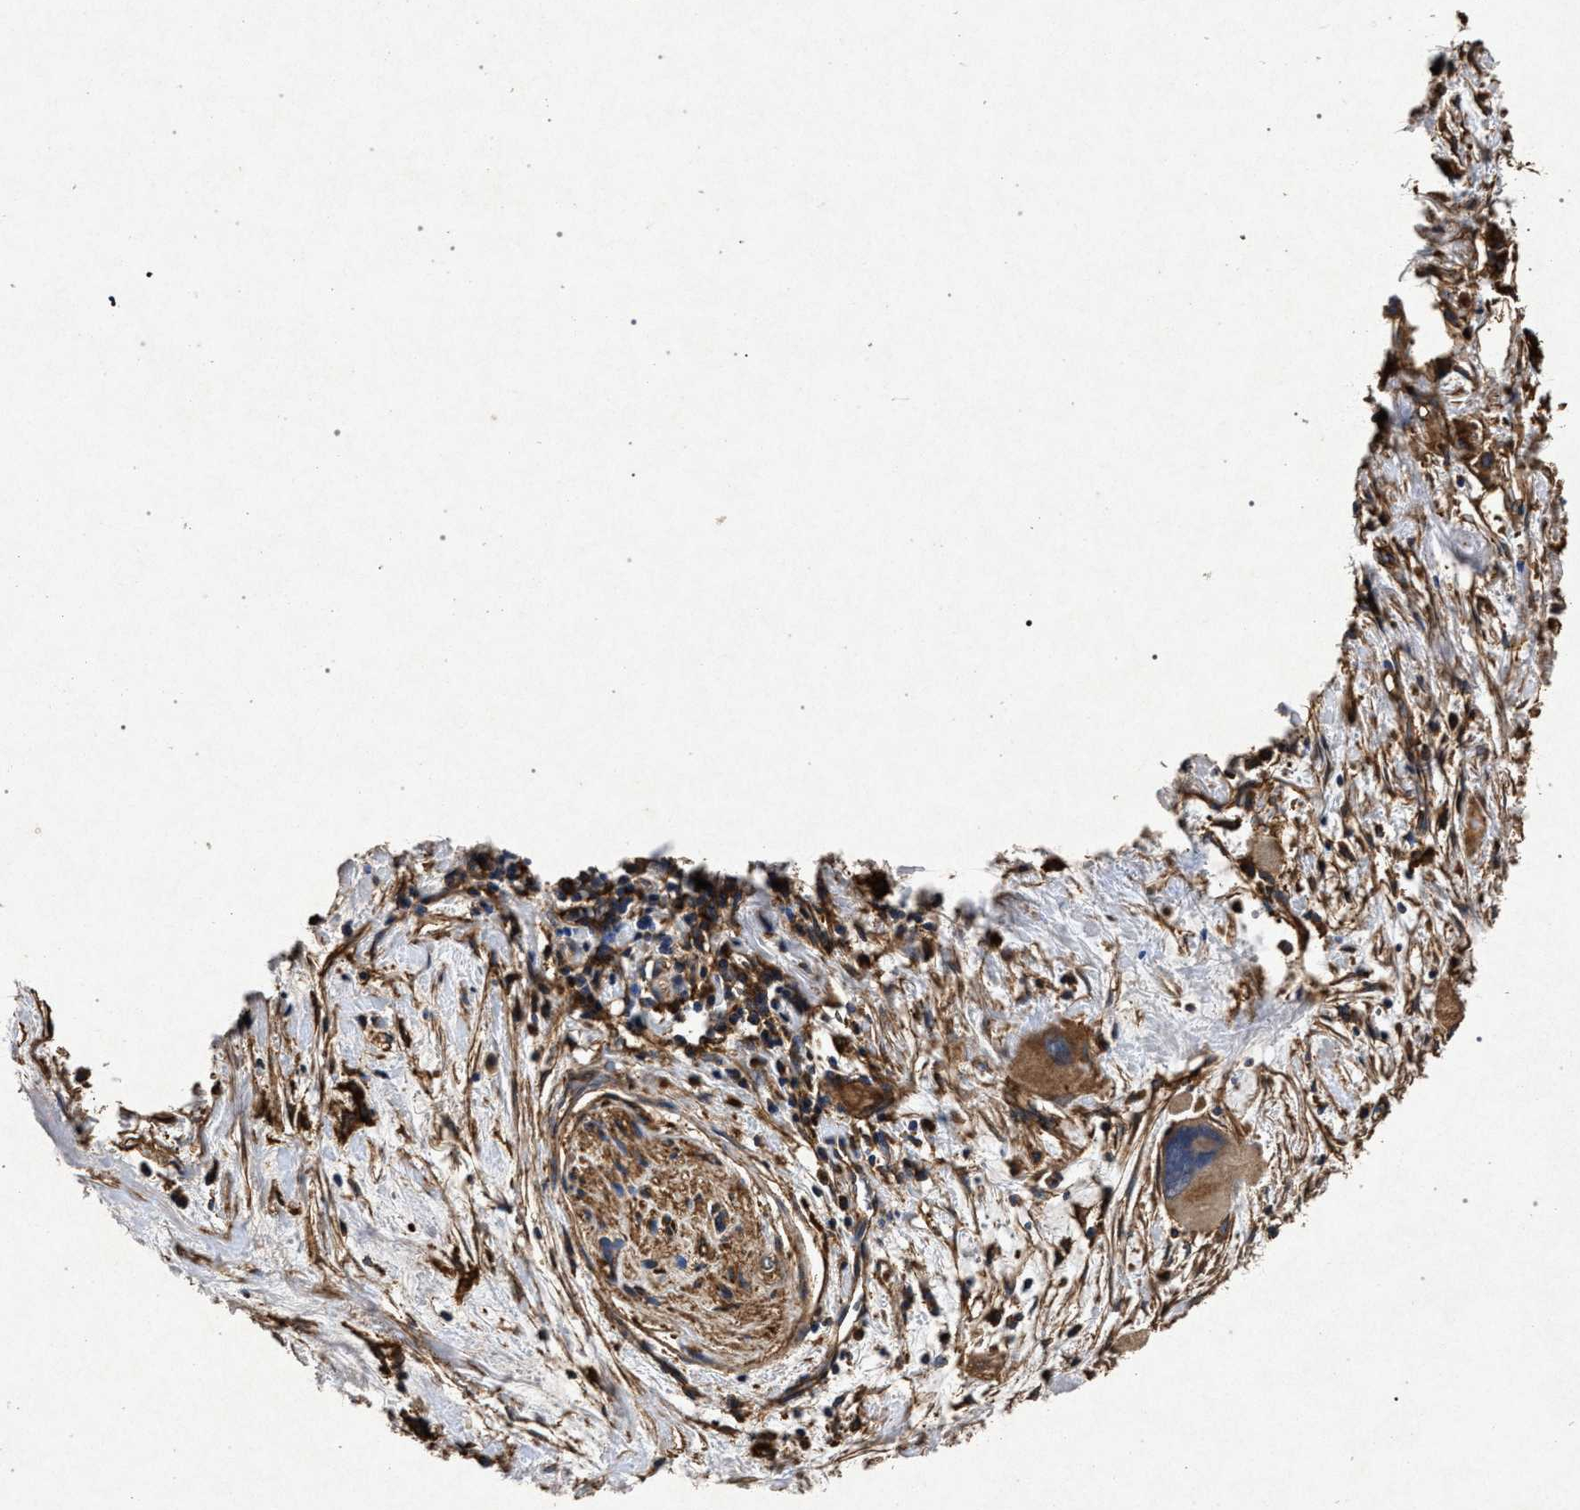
{"staining": {"intensity": "moderate", "quantity": ">75%", "location": "cytoplasmic/membranous"}, "tissue": "pancreatic cancer", "cell_type": "Tumor cells", "image_type": "cancer", "snomed": [{"axis": "morphology", "description": "Adenocarcinoma, NOS"}, {"axis": "topography", "description": "Pancreas"}], "caption": "Immunohistochemical staining of pancreatic cancer (adenocarcinoma) demonstrates medium levels of moderate cytoplasmic/membranous staining in about >75% of tumor cells. The staining is performed using DAB (3,3'-diaminobenzidine) brown chromogen to label protein expression. The nuclei are counter-stained blue using hematoxylin.", "gene": "MARCKS", "patient": {"sex": "male", "age": 73}}